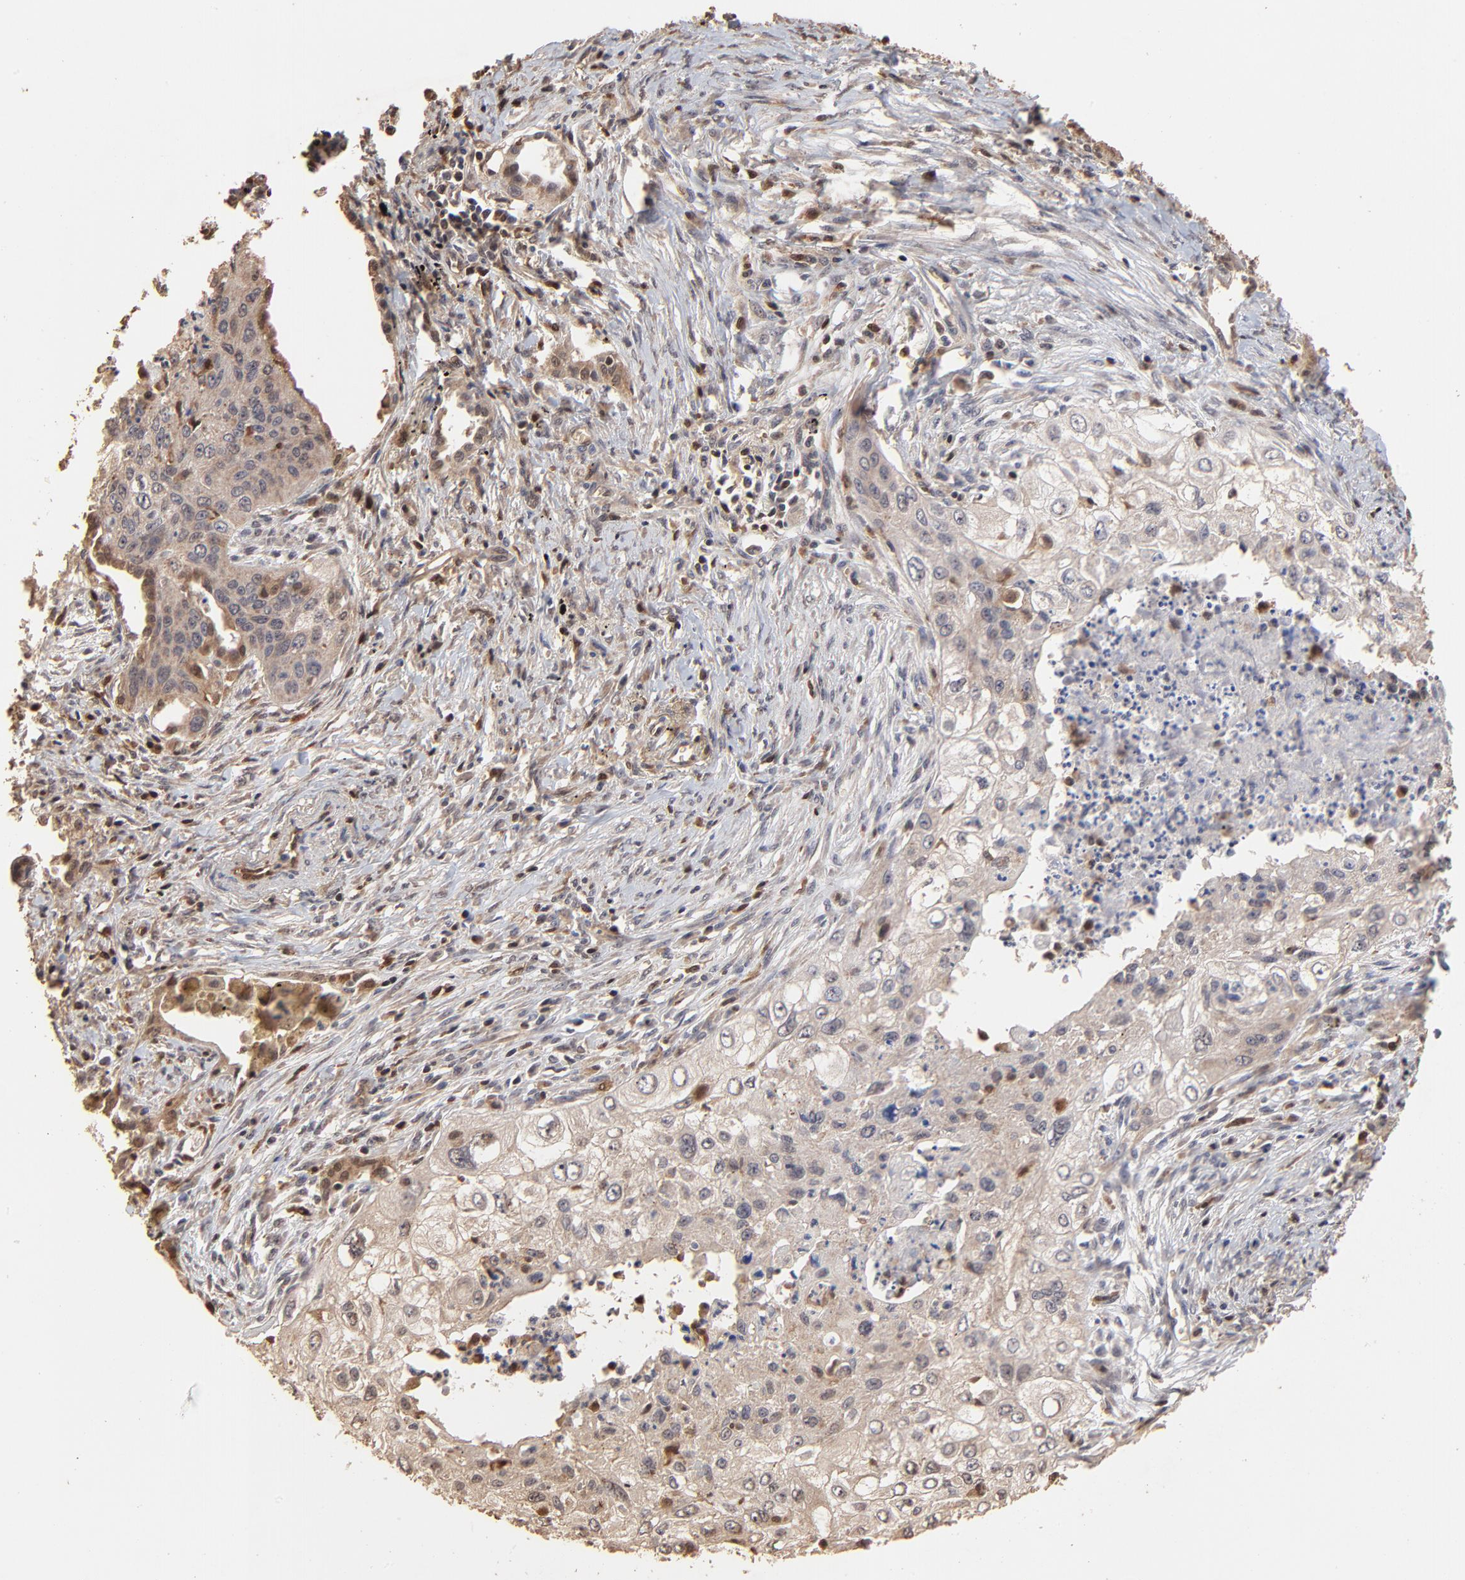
{"staining": {"intensity": "weak", "quantity": ">75%", "location": "cytoplasmic/membranous"}, "tissue": "lung cancer", "cell_type": "Tumor cells", "image_type": "cancer", "snomed": [{"axis": "morphology", "description": "Squamous cell carcinoma, NOS"}, {"axis": "topography", "description": "Lung"}], "caption": "This micrograph demonstrates IHC staining of human lung cancer, with low weak cytoplasmic/membranous expression in about >75% of tumor cells.", "gene": "CASP1", "patient": {"sex": "male", "age": 71}}